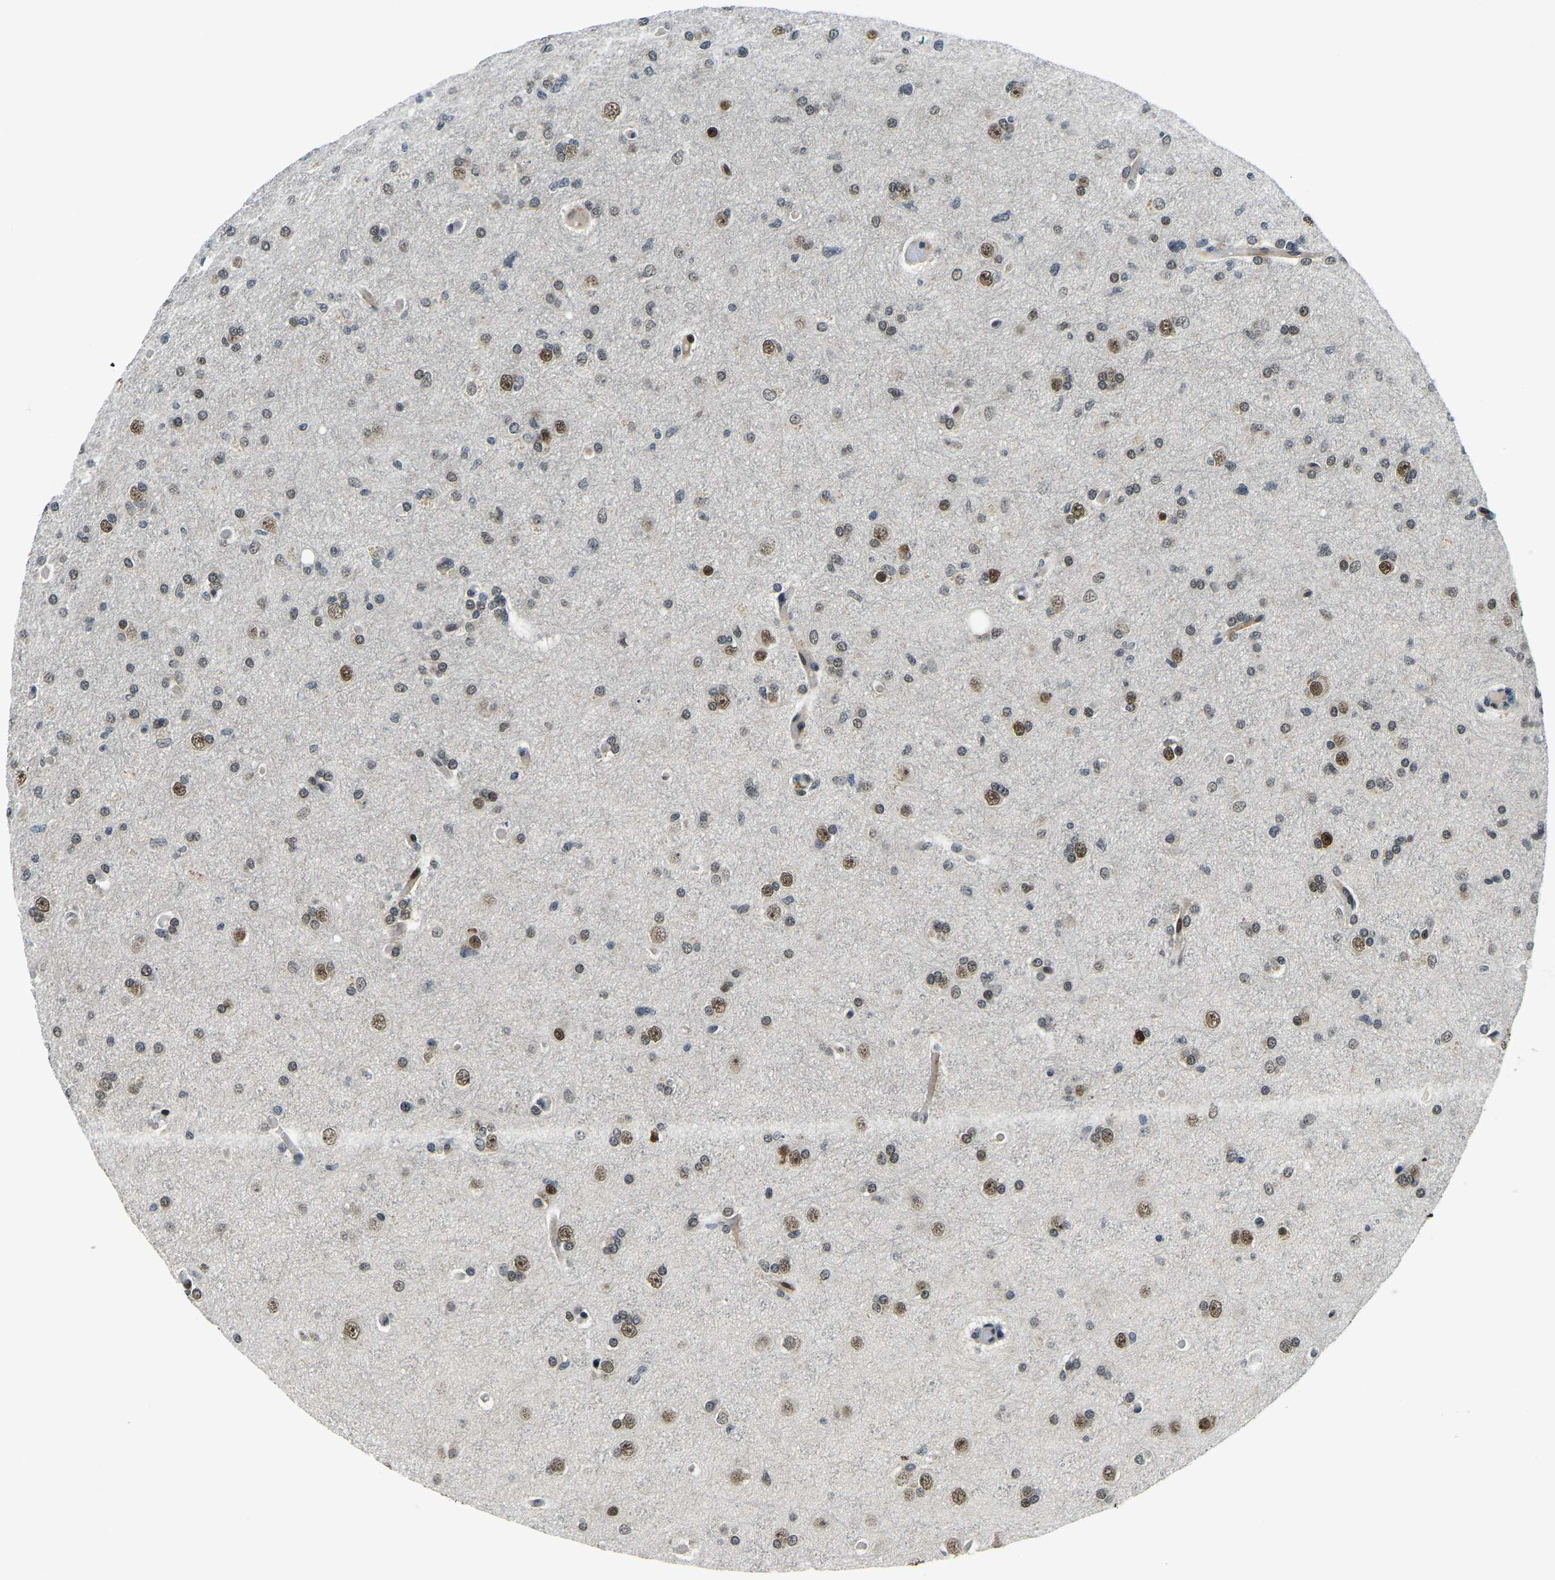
{"staining": {"intensity": "moderate", "quantity": "25%-75%", "location": "nuclear"}, "tissue": "glioma", "cell_type": "Tumor cells", "image_type": "cancer", "snomed": [{"axis": "morphology", "description": "Glioma, malignant, High grade"}, {"axis": "topography", "description": "Cerebral cortex"}], "caption": "Protein staining of malignant glioma (high-grade) tissue reveals moderate nuclear positivity in approximately 25%-75% of tumor cells. (brown staining indicates protein expression, while blue staining denotes nuclei).", "gene": "ING2", "patient": {"sex": "female", "age": 36}}